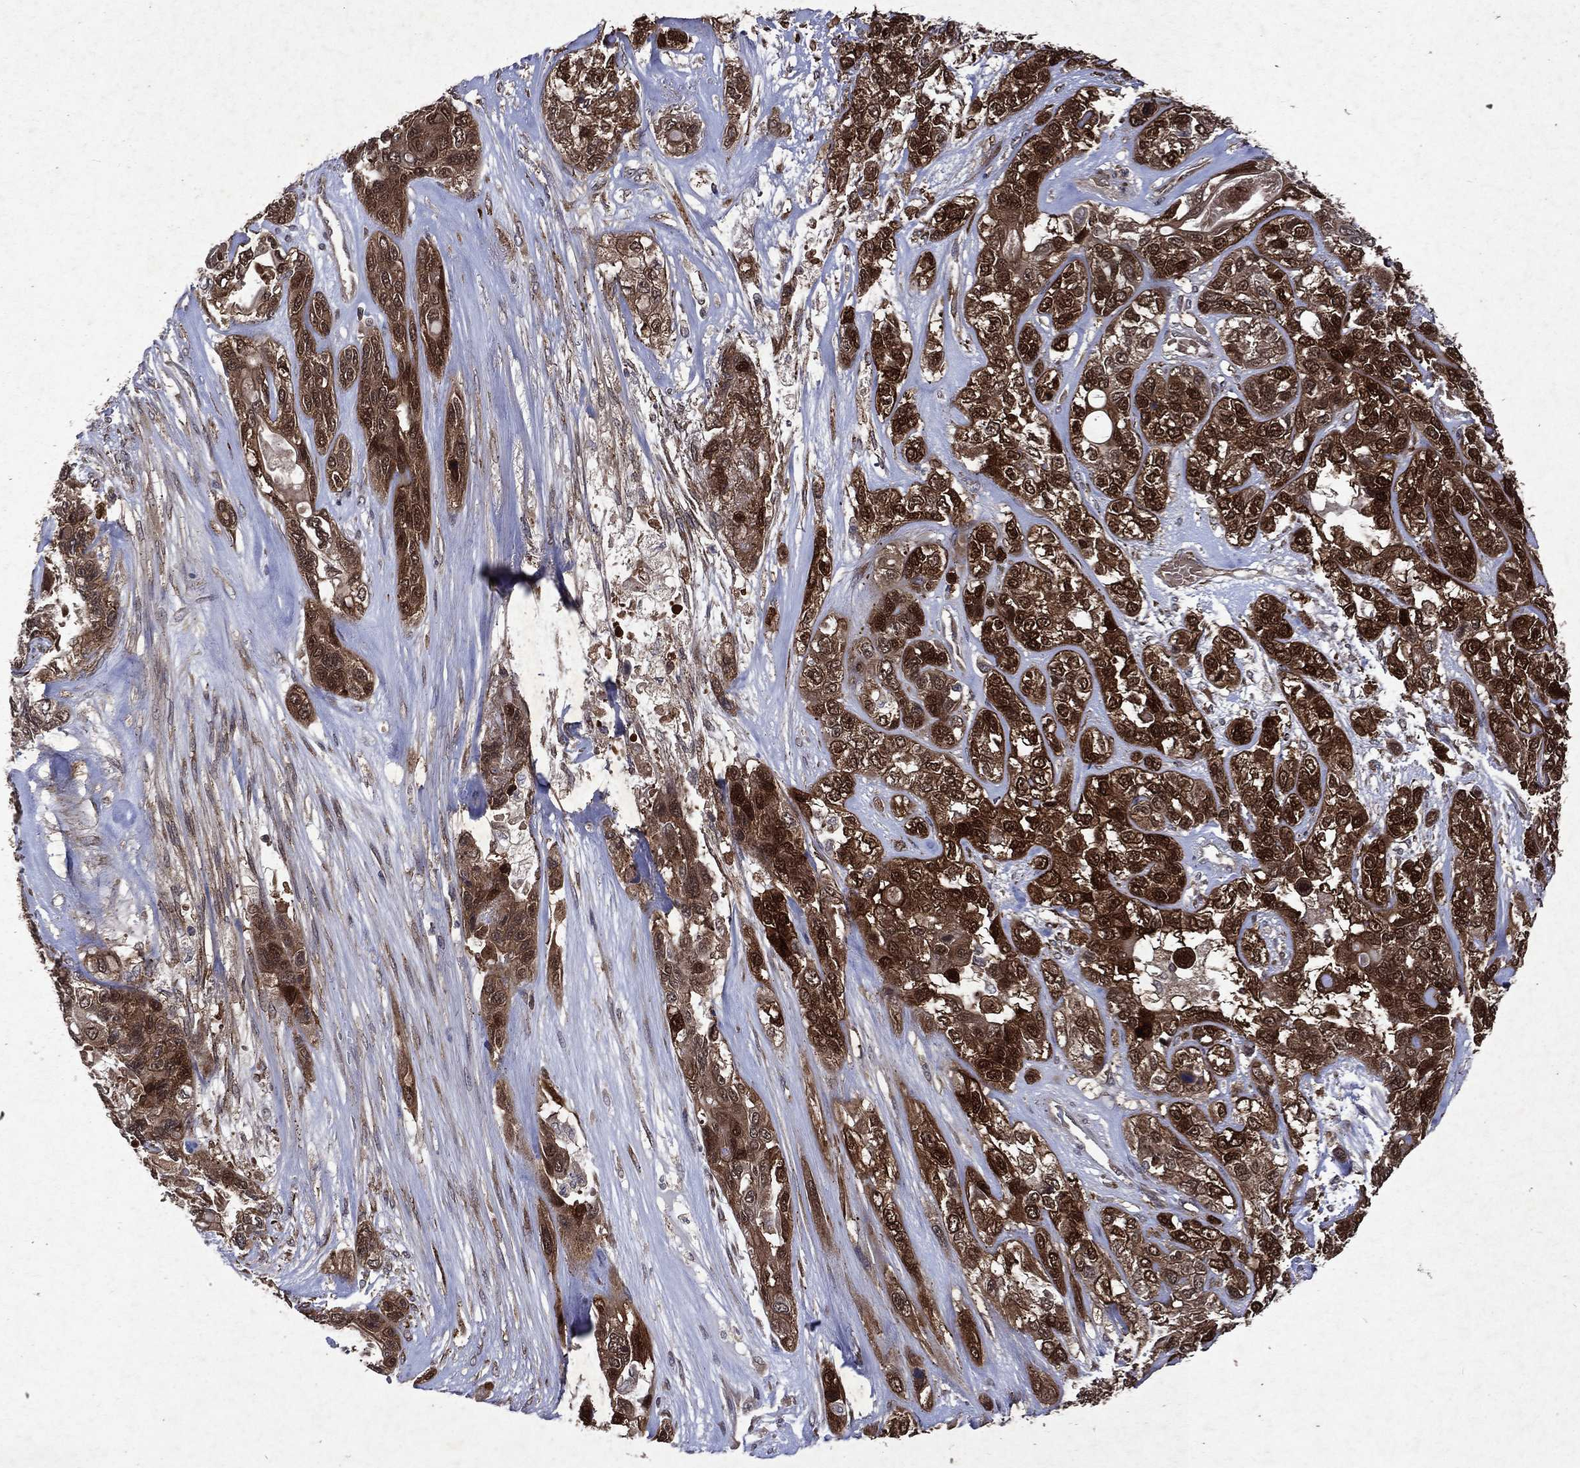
{"staining": {"intensity": "strong", "quantity": ">75%", "location": "cytoplasmic/membranous,nuclear"}, "tissue": "lung cancer", "cell_type": "Tumor cells", "image_type": "cancer", "snomed": [{"axis": "morphology", "description": "Squamous cell carcinoma, NOS"}, {"axis": "topography", "description": "Lung"}], "caption": "Lung cancer stained with DAB (3,3'-diaminobenzidine) immunohistochemistry displays high levels of strong cytoplasmic/membranous and nuclear staining in about >75% of tumor cells.", "gene": "MTAP", "patient": {"sex": "female", "age": 70}}